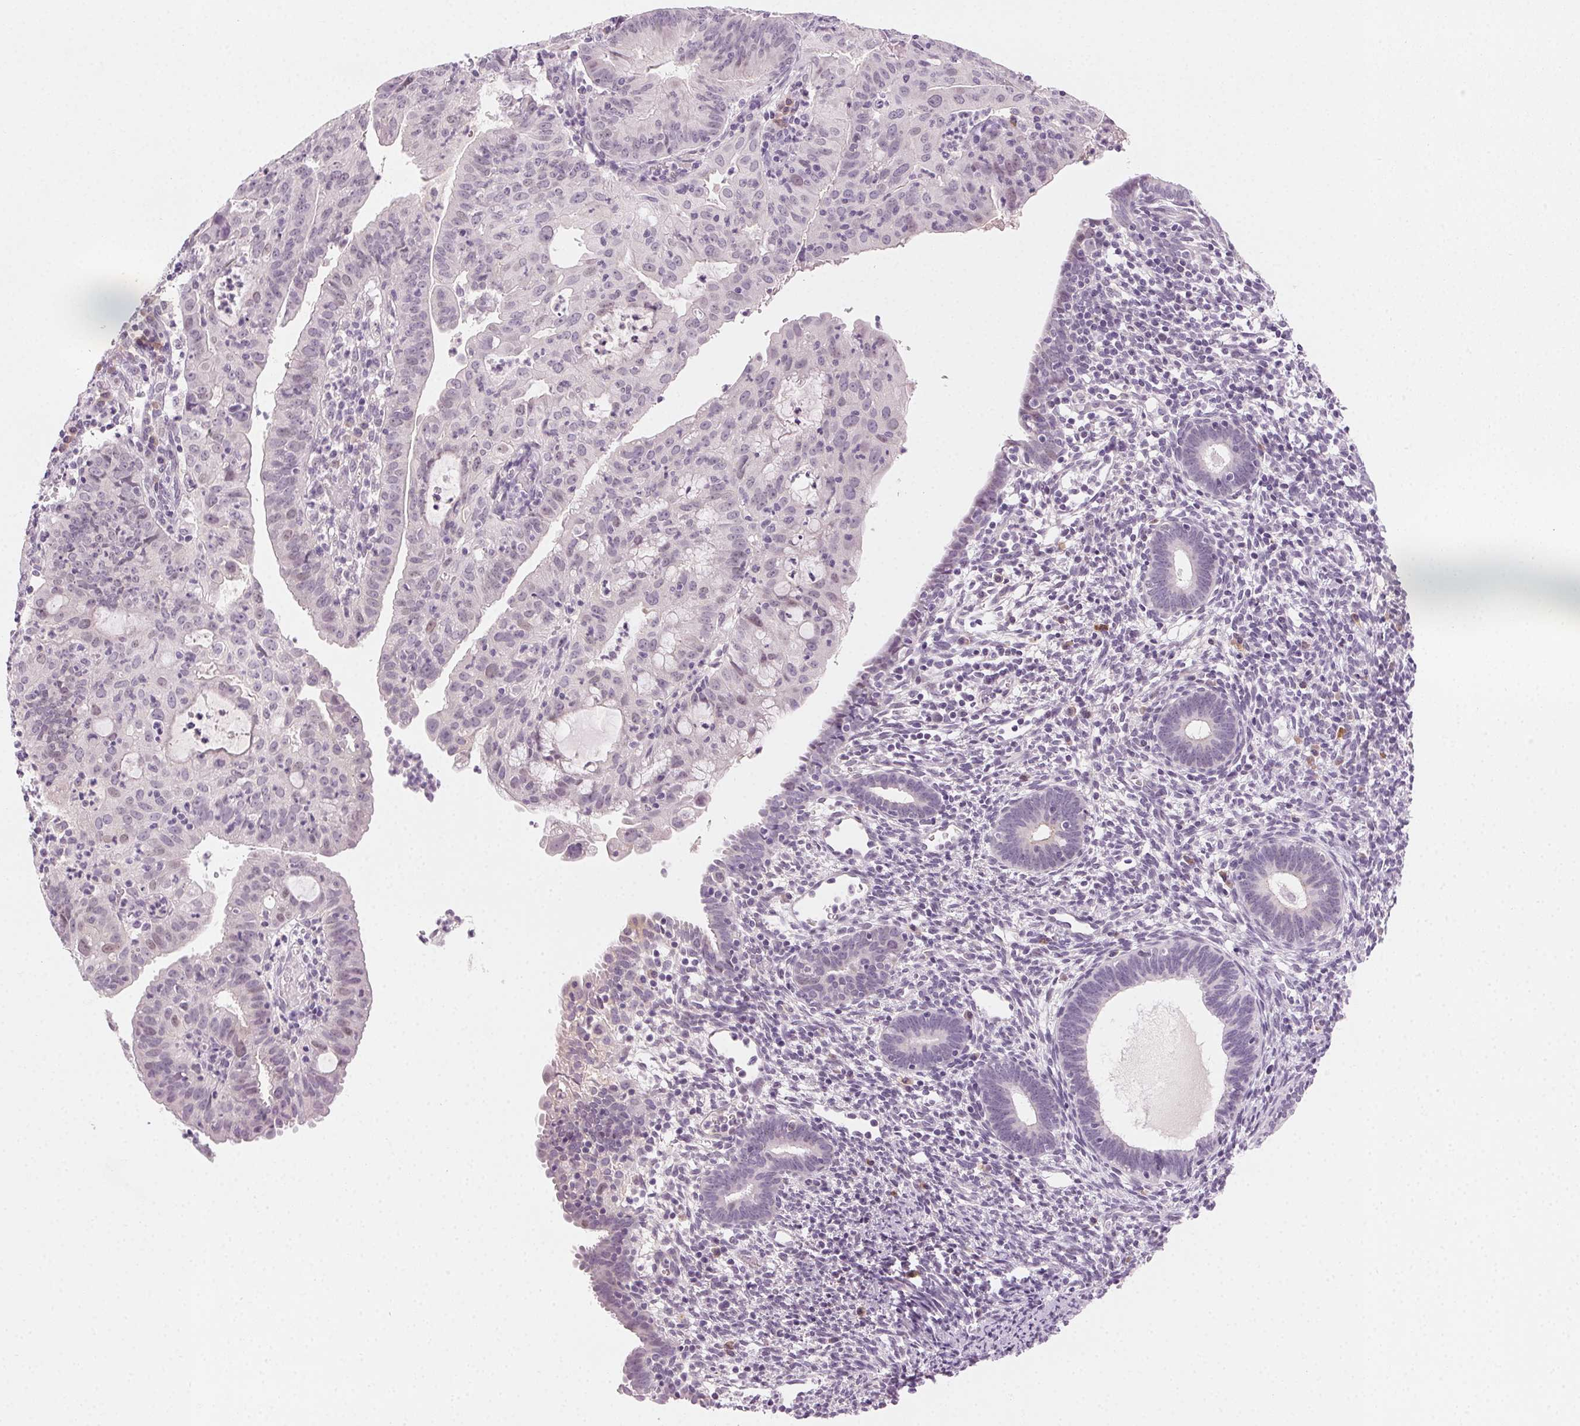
{"staining": {"intensity": "negative", "quantity": "none", "location": "none"}, "tissue": "endometrial cancer", "cell_type": "Tumor cells", "image_type": "cancer", "snomed": [{"axis": "morphology", "description": "Adenocarcinoma, NOS"}, {"axis": "topography", "description": "Endometrium"}], "caption": "Histopathology image shows no protein expression in tumor cells of adenocarcinoma (endometrial) tissue.", "gene": "HSF5", "patient": {"sex": "female", "age": 60}}